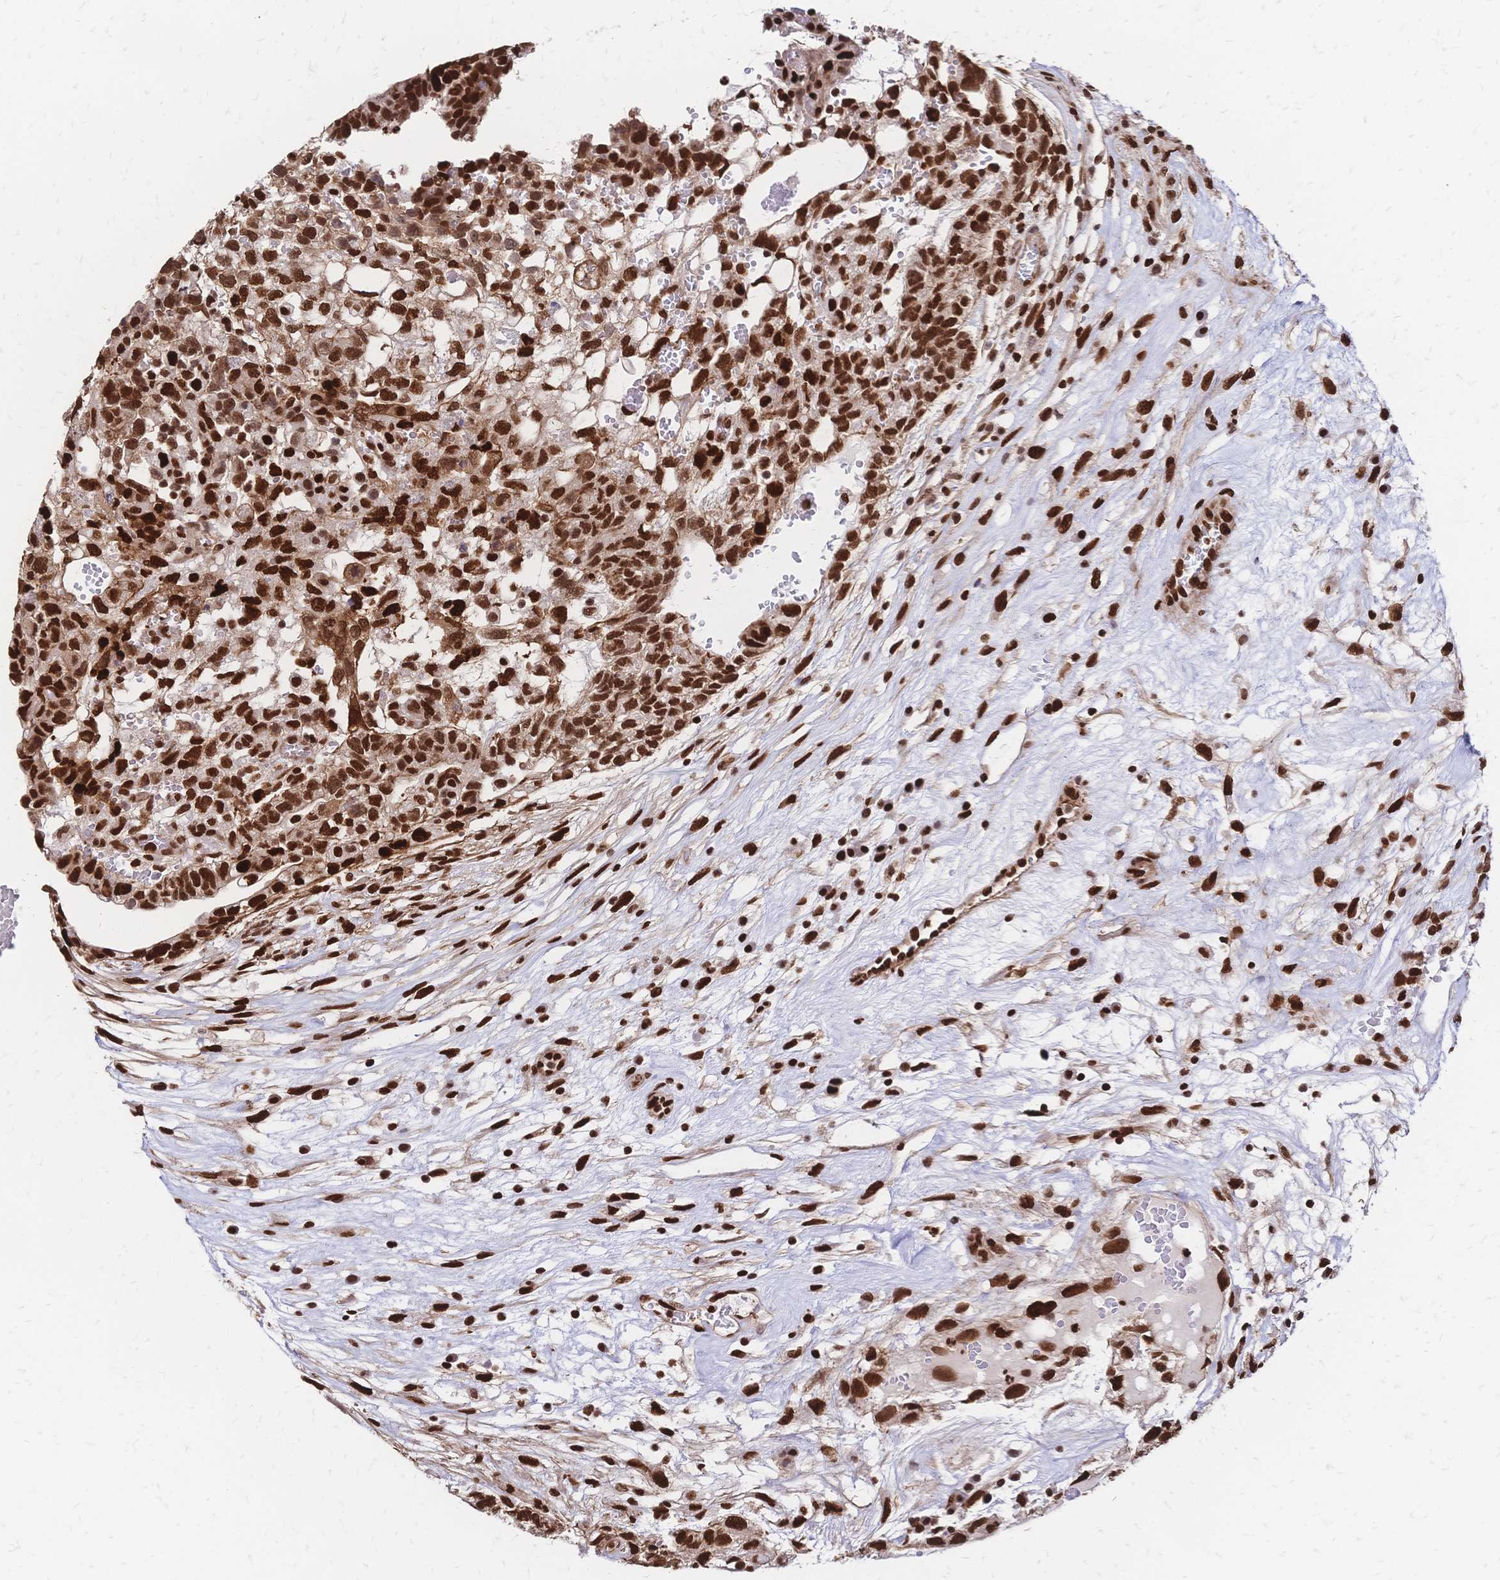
{"staining": {"intensity": "strong", "quantity": ">75%", "location": "nuclear"}, "tissue": "testis cancer", "cell_type": "Tumor cells", "image_type": "cancer", "snomed": [{"axis": "morphology", "description": "Normal tissue, NOS"}, {"axis": "morphology", "description": "Carcinoma, Embryonal, NOS"}, {"axis": "topography", "description": "Testis"}], "caption": "Immunohistochemistry (IHC) image of testis cancer (embryonal carcinoma) stained for a protein (brown), which reveals high levels of strong nuclear staining in about >75% of tumor cells.", "gene": "HDGF", "patient": {"sex": "male", "age": 32}}